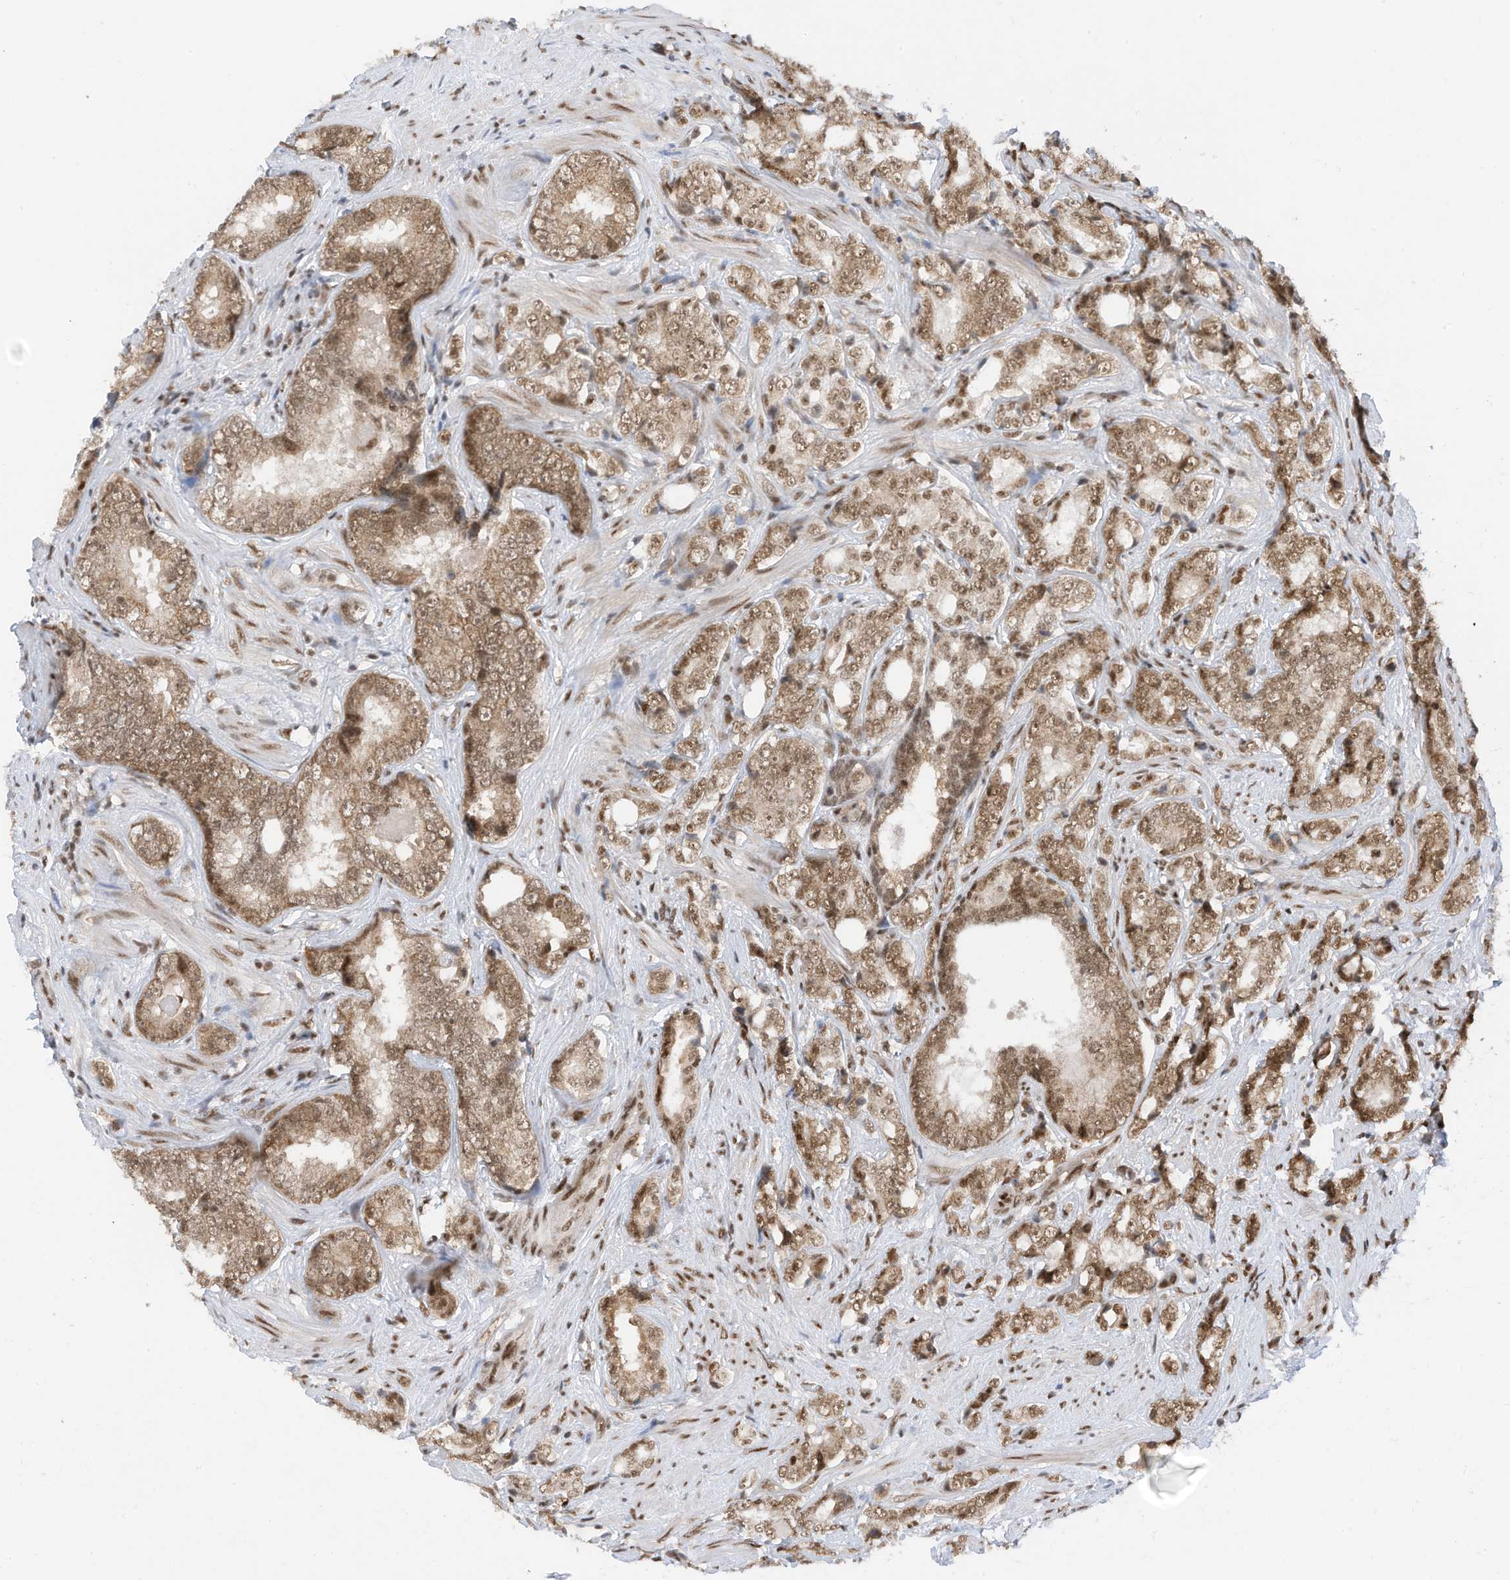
{"staining": {"intensity": "moderate", "quantity": ">75%", "location": "cytoplasmic/membranous,nuclear"}, "tissue": "prostate cancer", "cell_type": "Tumor cells", "image_type": "cancer", "snomed": [{"axis": "morphology", "description": "Adenocarcinoma, High grade"}, {"axis": "topography", "description": "Prostate"}], "caption": "A brown stain highlights moderate cytoplasmic/membranous and nuclear positivity of a protein in human prostate high-grade adenocarcinoma tumor cells.", "gene": "AURKAIP1", "patient": {"sex": "male", "age": 66}}